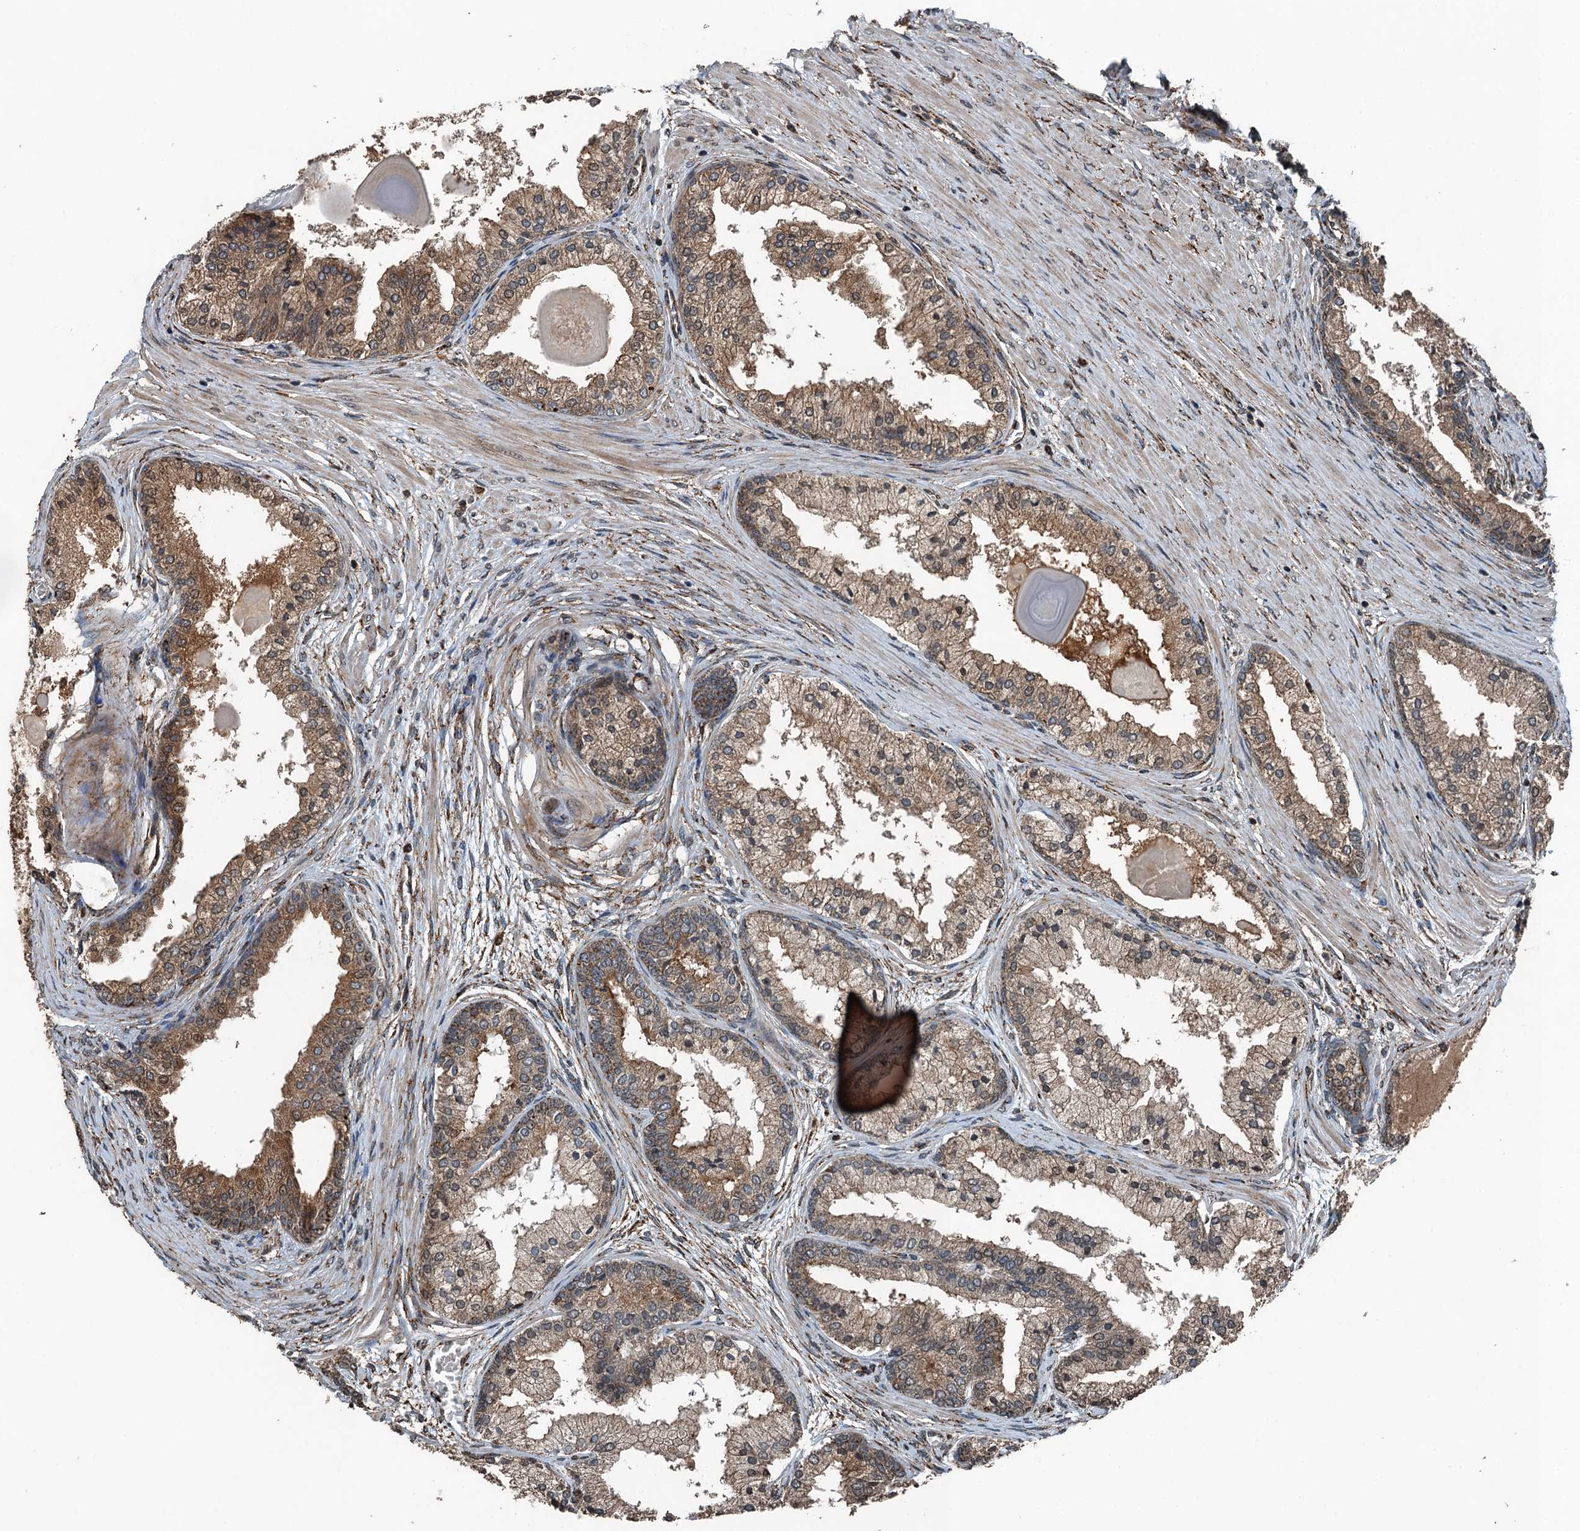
{"staining": {"intensity": "weak", "quantity": ">75%", "location": "cytoplasmic/membranous"}, "tissue": "prostate cancer", "cell_type": "Tumor cells", "image_type": "cancer", "snomed": [{"axis": "morphology", "description": "Adenocarcinoma, Low grade"}, {"axis": "topography", "description": "Prostate"}], "caption": "Approximately >75% of tumor cells in prostate low-grade adenocarcinoma show weak cytoplasmic/membranous protein positivity as visualized by brown immunohistochemical staining.", "gene": "TCTN1", "patient": {"sex": "male", "age": 59}}